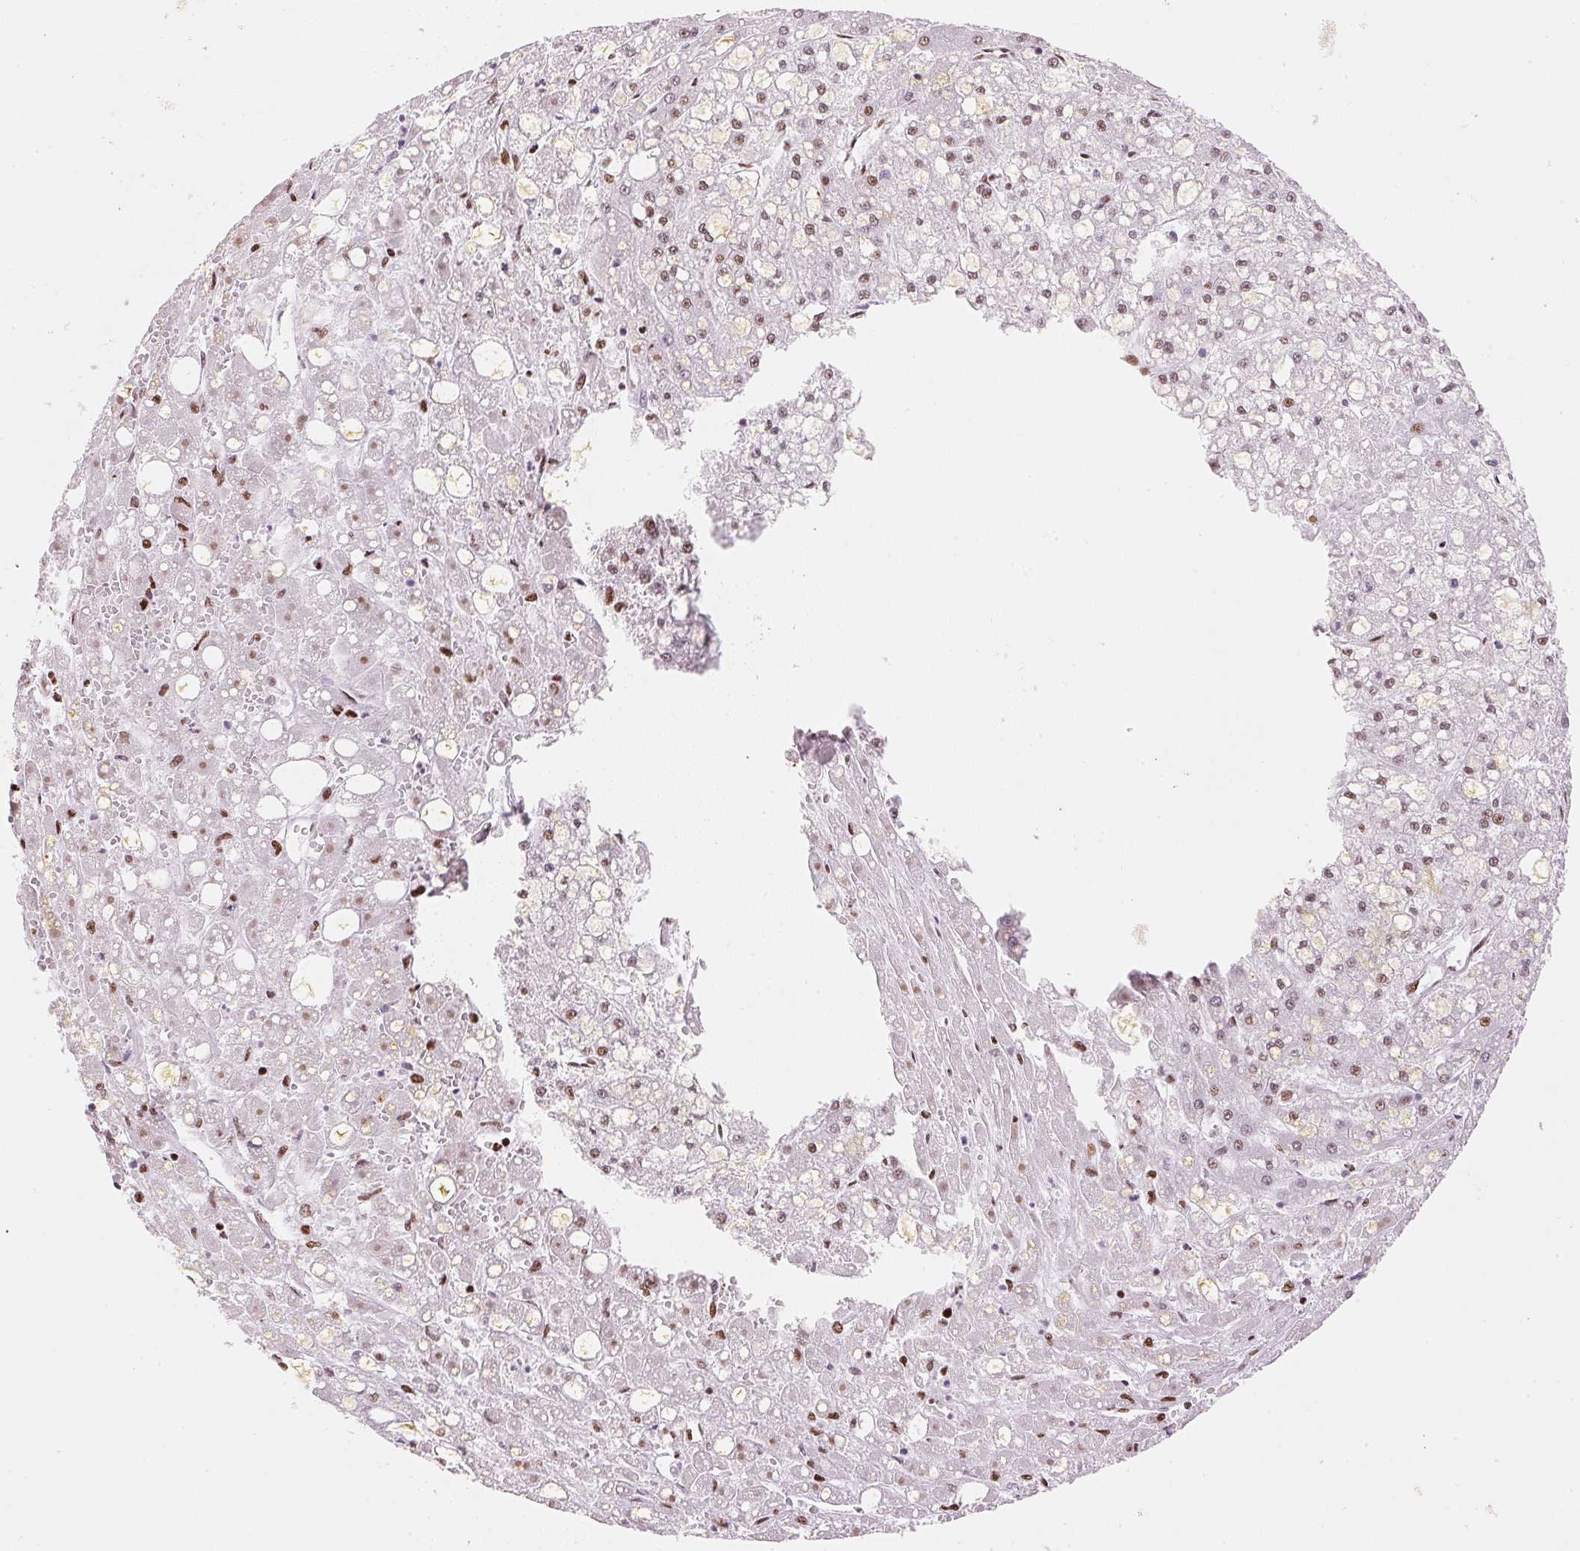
{"staining": {"intensity": "moderate", "quantity": "25%-75%", "location": "nuclear"}, "tissue": "liver cancer", "cell_type": "Tumor cells", "image_type": "cancer", "snomed": [{"axis": "morphology", "description": "Carcinoma, Hepatocellular, NOS"}, {"axis": "topography", "description": "Liver"}], "caption": "Immunohistochemistry (IHC) histopathology image of liver cancer stained for a protein (brown), which displays medium levels of moderate nuclear staining in approximately 25%-75% of tumor cells.", "gene": "NXF1", "patient": {"sex": "male", "age": 67}}